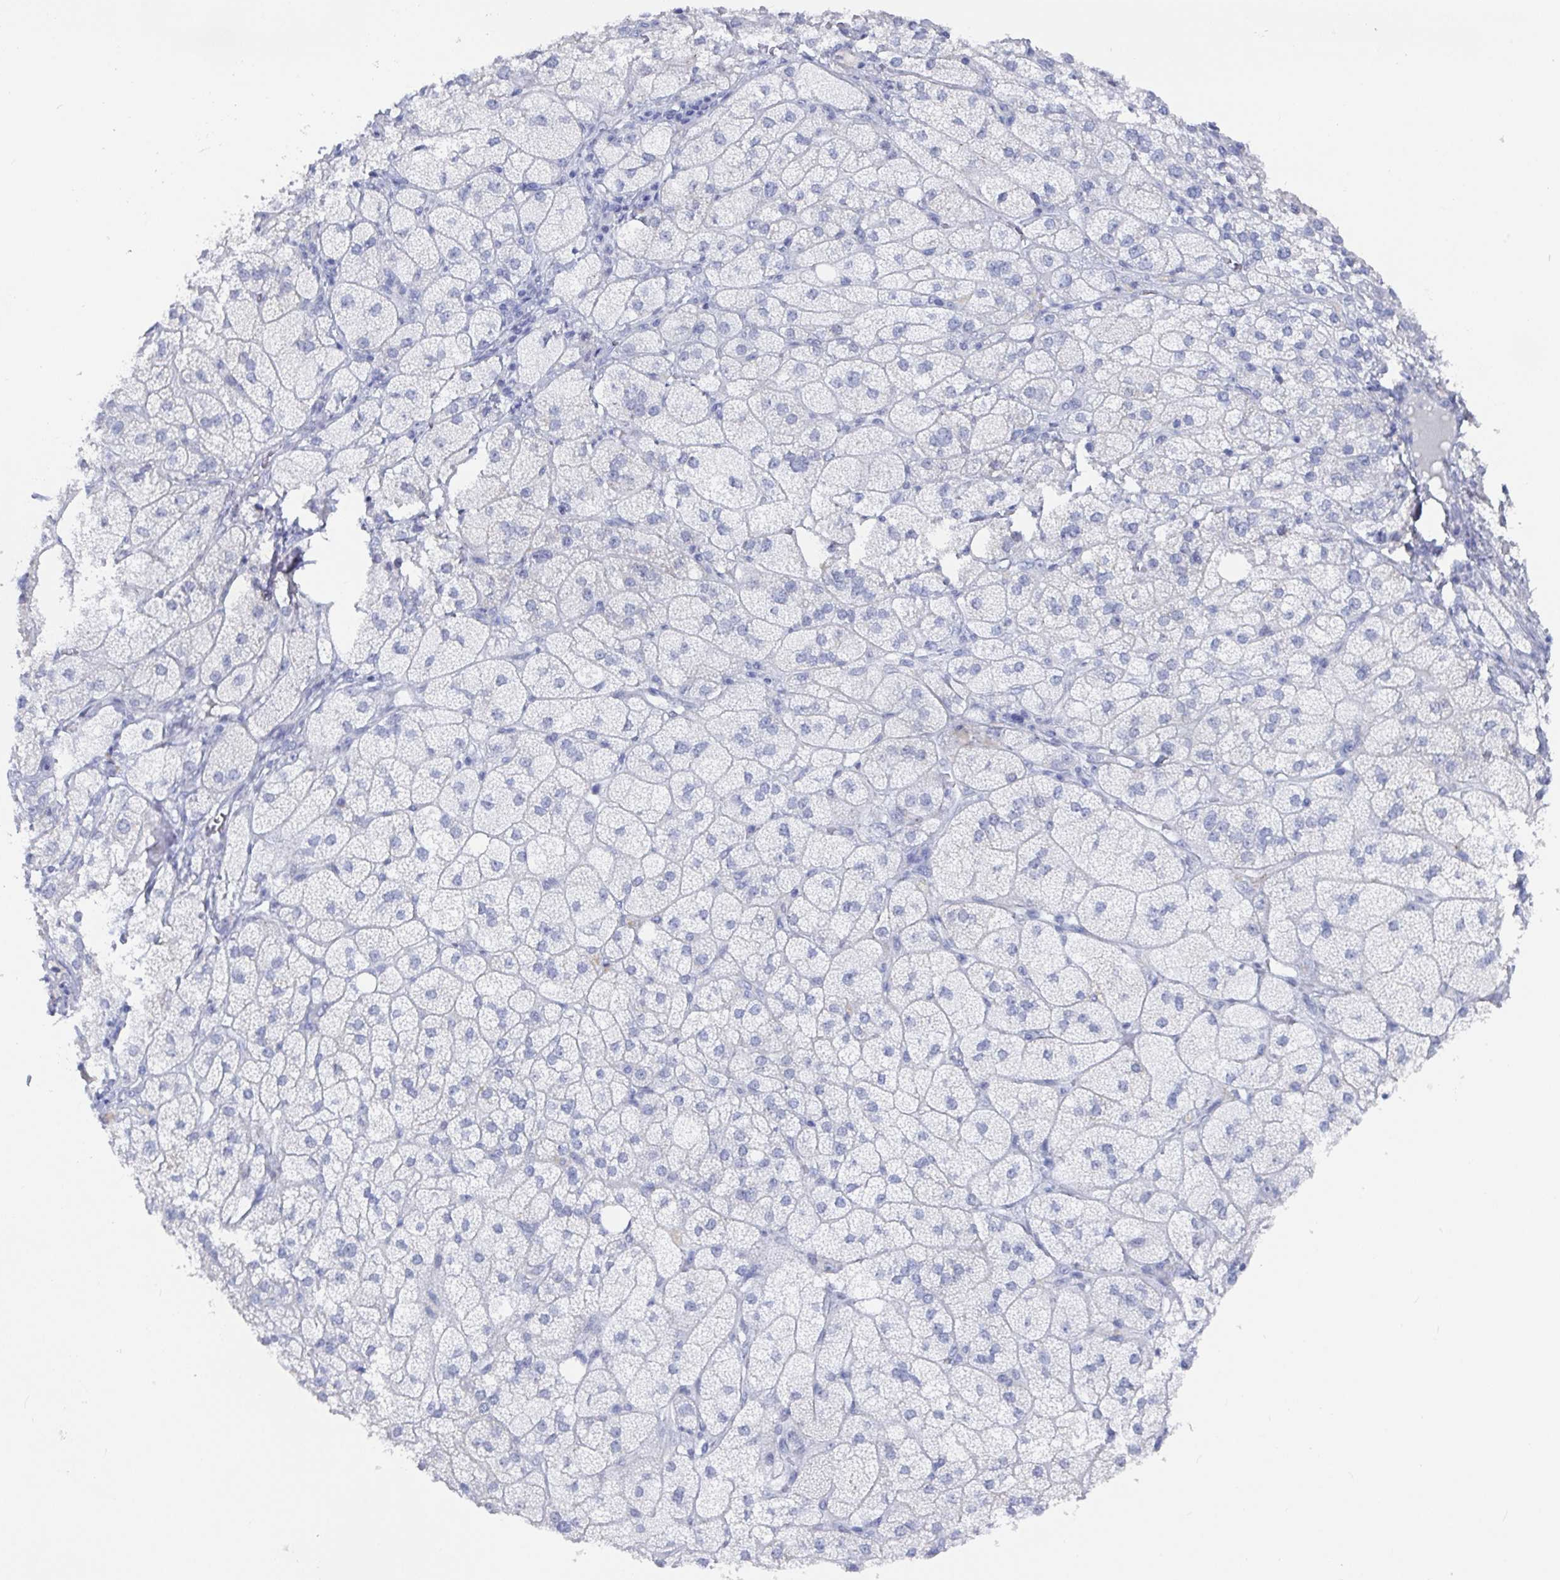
{"staining": {"intensity": "moderate", "quantity": "25%-75%", "location": "cytoplasmic/membranous"}, "tissue": "adrenal gland", "cell_type": "Glandular cells", "image_type": "normal", "snomed": [{"axis": "morphology", "description": "Normal tissue, NOS"}, {"axis": "topography", "description": "Adrenal gland"}], "caption": "DAB immunohistochemical staining of normal adrenal gland reveals moderate cytoplasmic/membranous protein expression in approximately 25%-75% of glandular cells.", "gene": "CAMKV", "patient": {"sex": "female", "age": 60}}